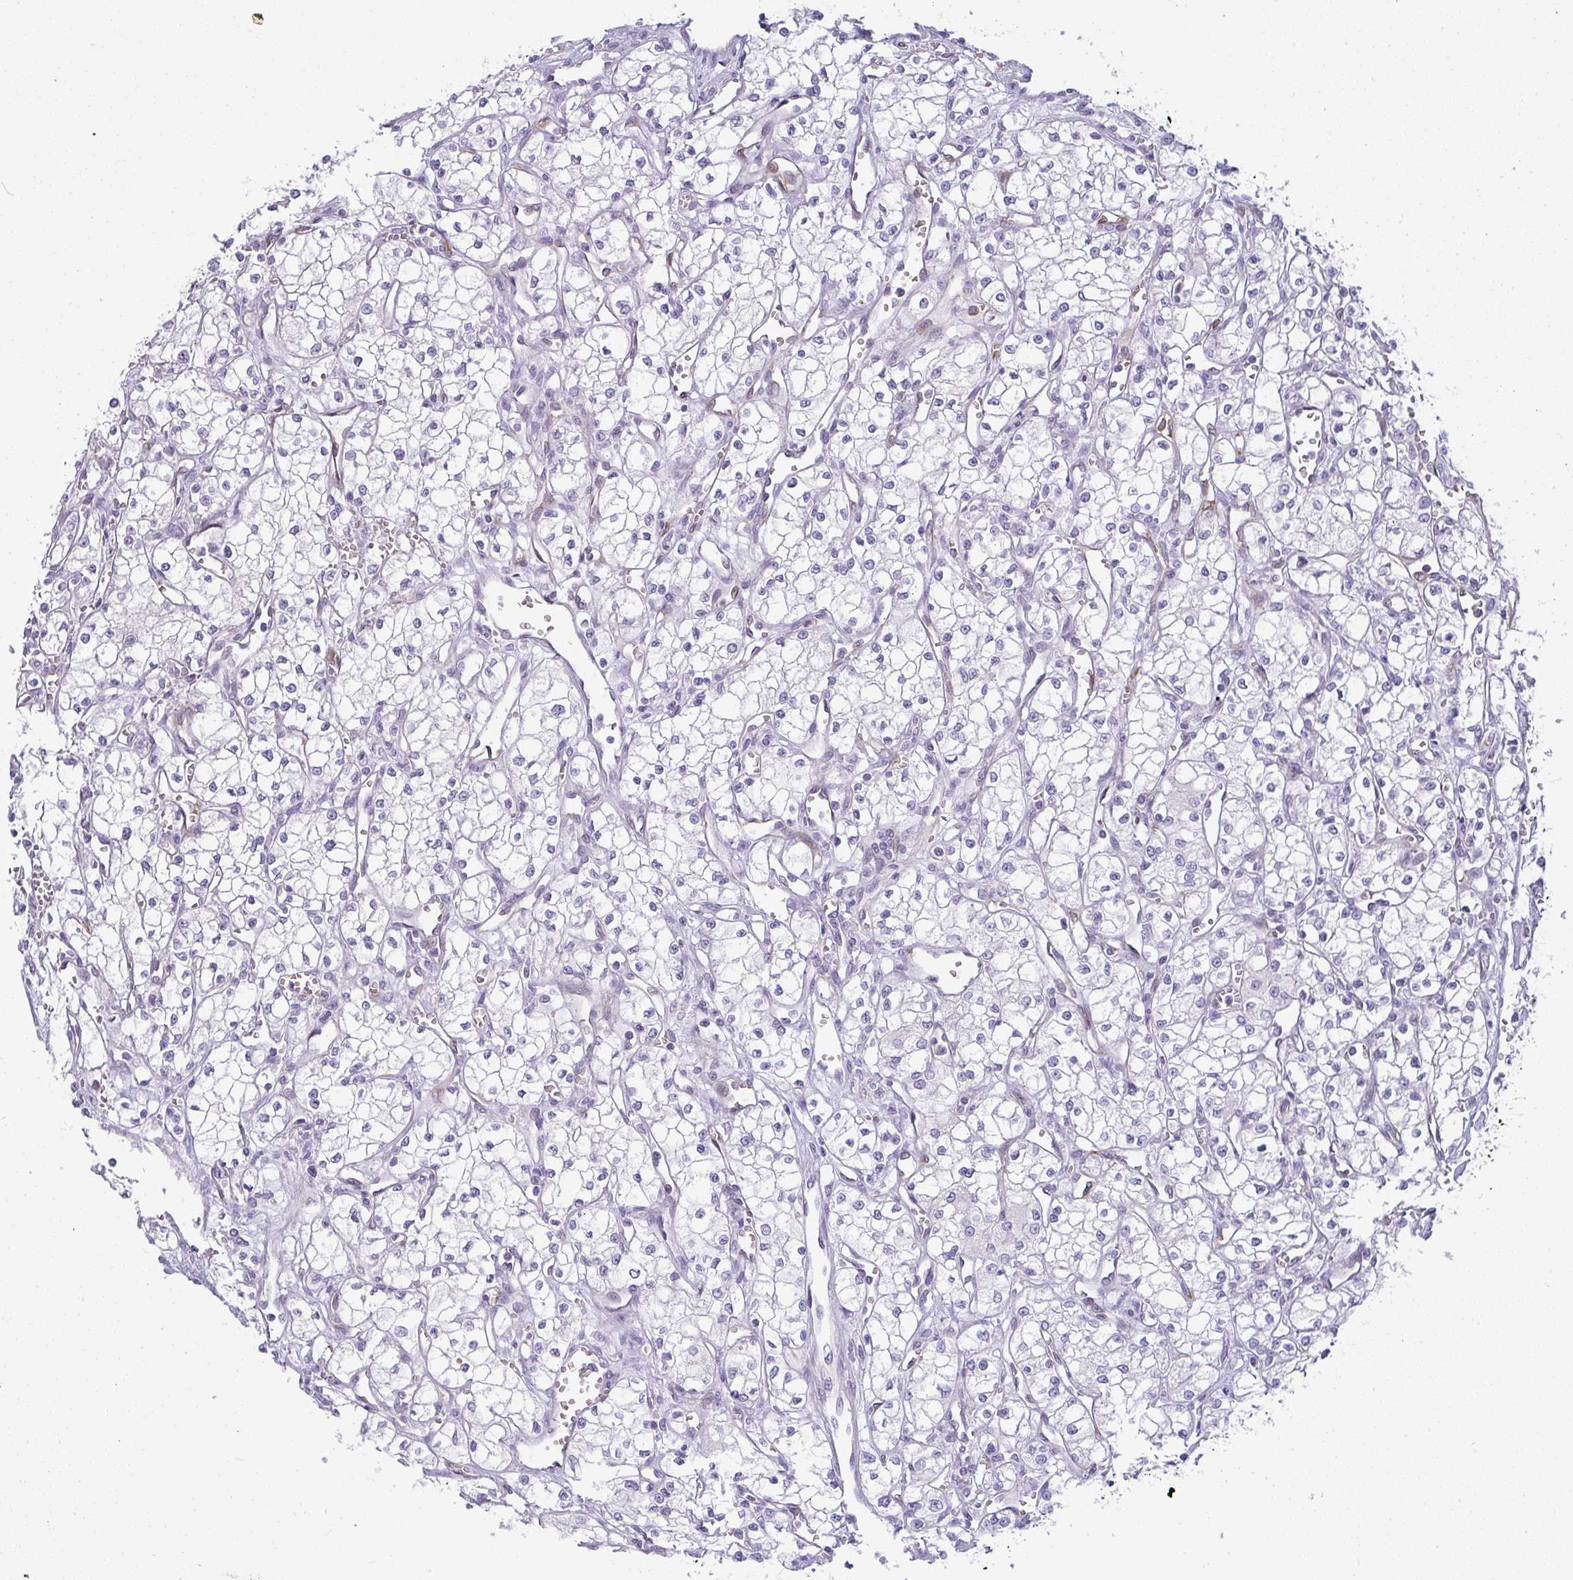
{"staining": {"intensity": "negative", "quantity": "none", "location": "none"}, "tissue": "renal cancer", "cell_type": "Tumor cells", "image_type": "cancer", "snomed": [{"axis": "morphology", "description": "Adenocarcinoma, NOS"}, {"axis": "topography", "description": "Kidney"}], "caption": "IHC of human renal adenocarcinoma reveals no positivity in tumor cells.", "gene": "LIPE", "patient": {"sex": "male", "age": 59}}